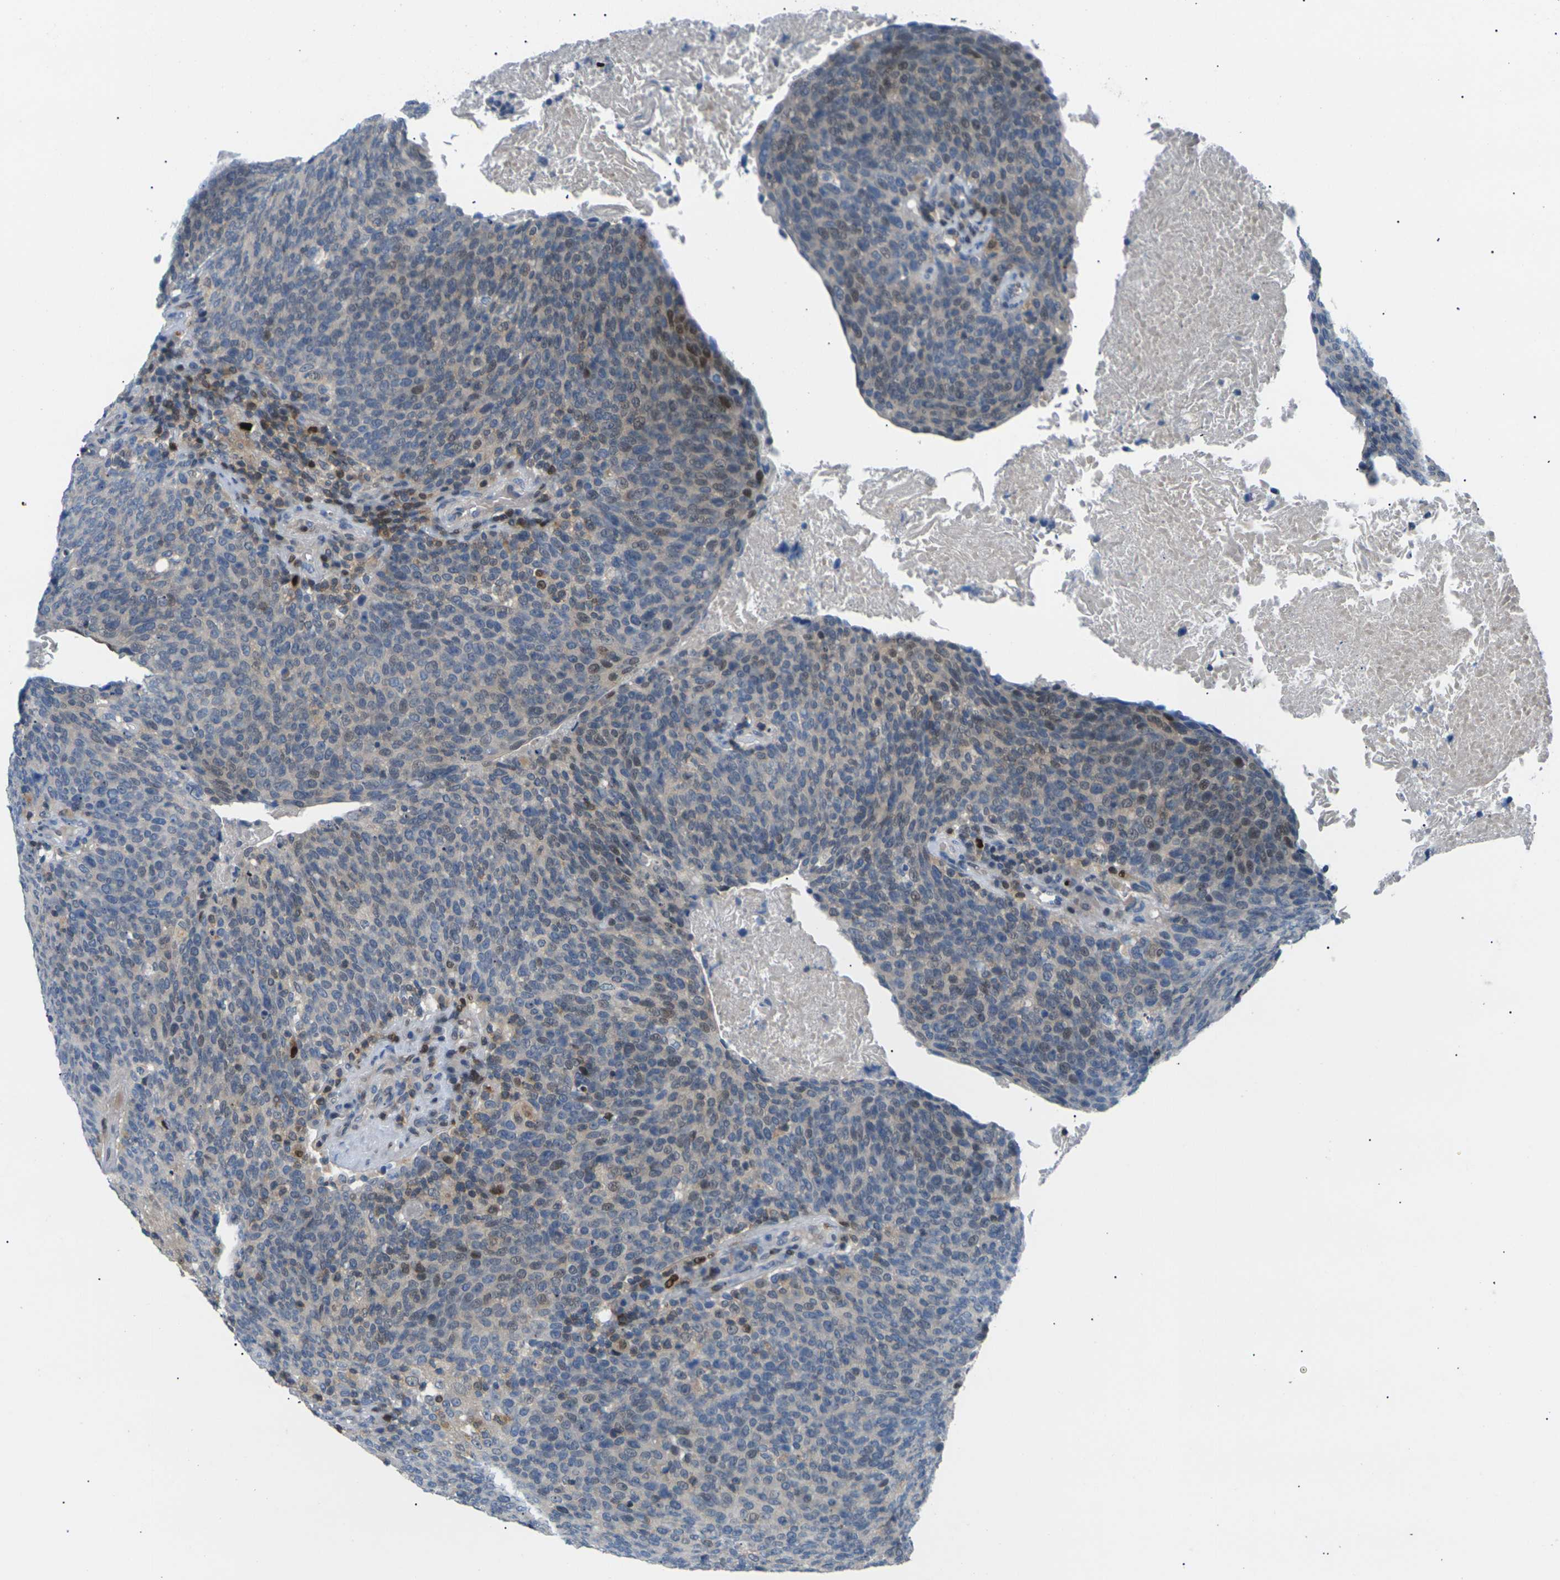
{"staining": {"intensity": "moderate", "quantity": "25%-75%", "location": "nuclear"}, "tissue": "head and neck cancer", "cell_type": "Tumor cells", "image_type": "cancer", "snomed": [{"axis": "morphology", "description": "Squamous cell carcinoma, NOS"}, {"axis": "morphology", "description": "Squamous cell carcinoma, metastatic, NOS"}, {"axis": "topography", "description": "Lymph node"}, {"axis": "topography", "description": "Head-Neck"}], "caption": "This is an image of IHC staining of head and neck cancer (squamous cell carcinoma), which shows moderate positivity in the nuclear of tumor cells.", "gene": "RPS6KA3", "patient": {"sex": "male", "age": 62}}